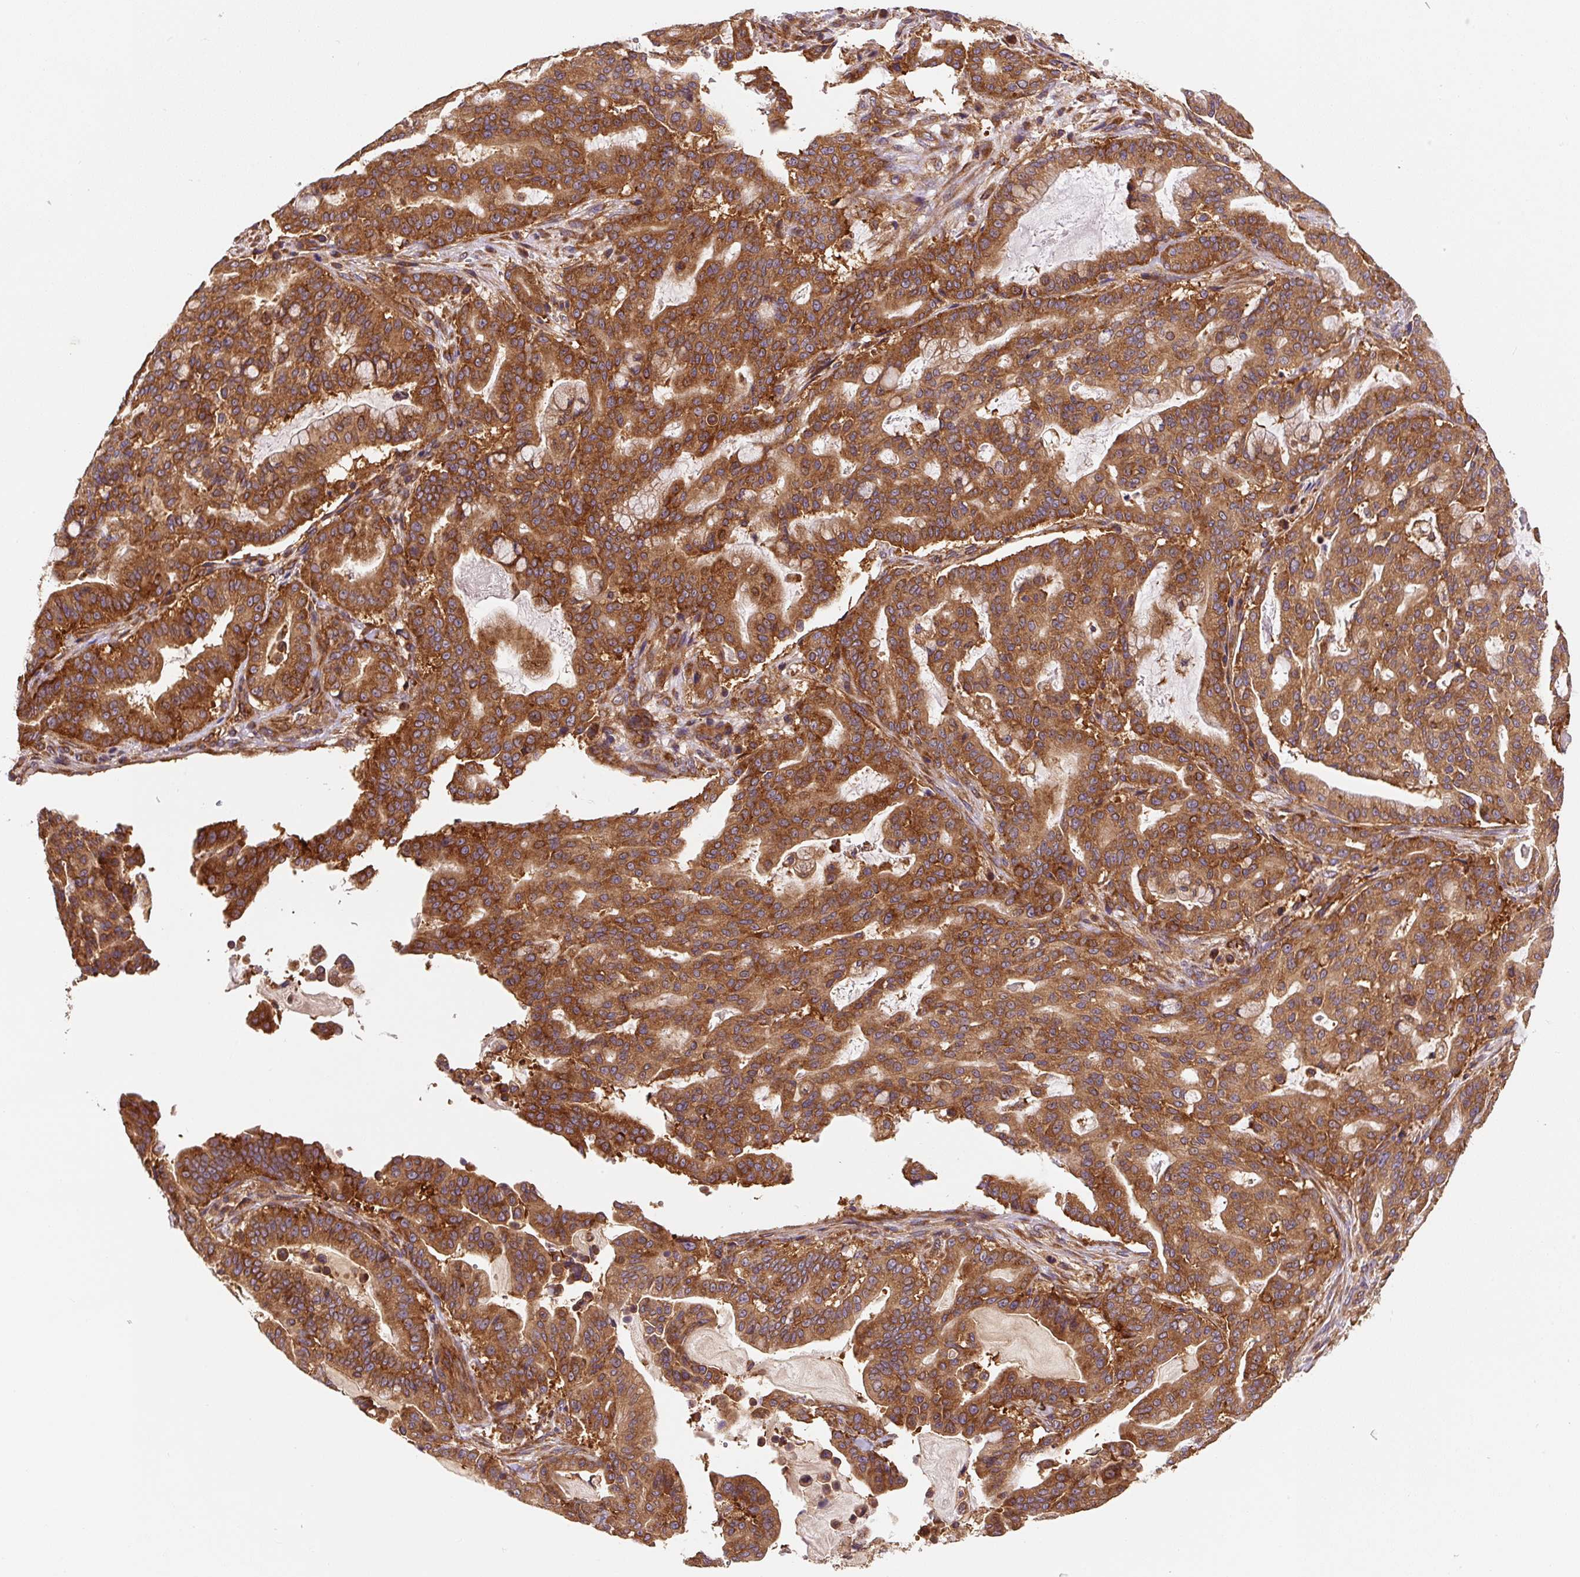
{"staining": {"intensity": "strong", "quantity": ">75%", "location": "cytoplasmic/membranous"}, "tissue": "pancreatic cancer", "cell_type": "Tumor cells", "image_type": "cancer", "snomed": [{"axis": "morphology", "description": "Adenocarcinoma, NOS"}, {"axis": "topography", "description": "Pancreas"}], "caption": "High-power microscopy captured an IHC histopathology image of pancreatic cancer, revealing strong cytoplasmic/membranous staining in approximately >75% of tumor cells.", "gene": "EIF2S2", "patient": {"sex": "male", "age": 63}}